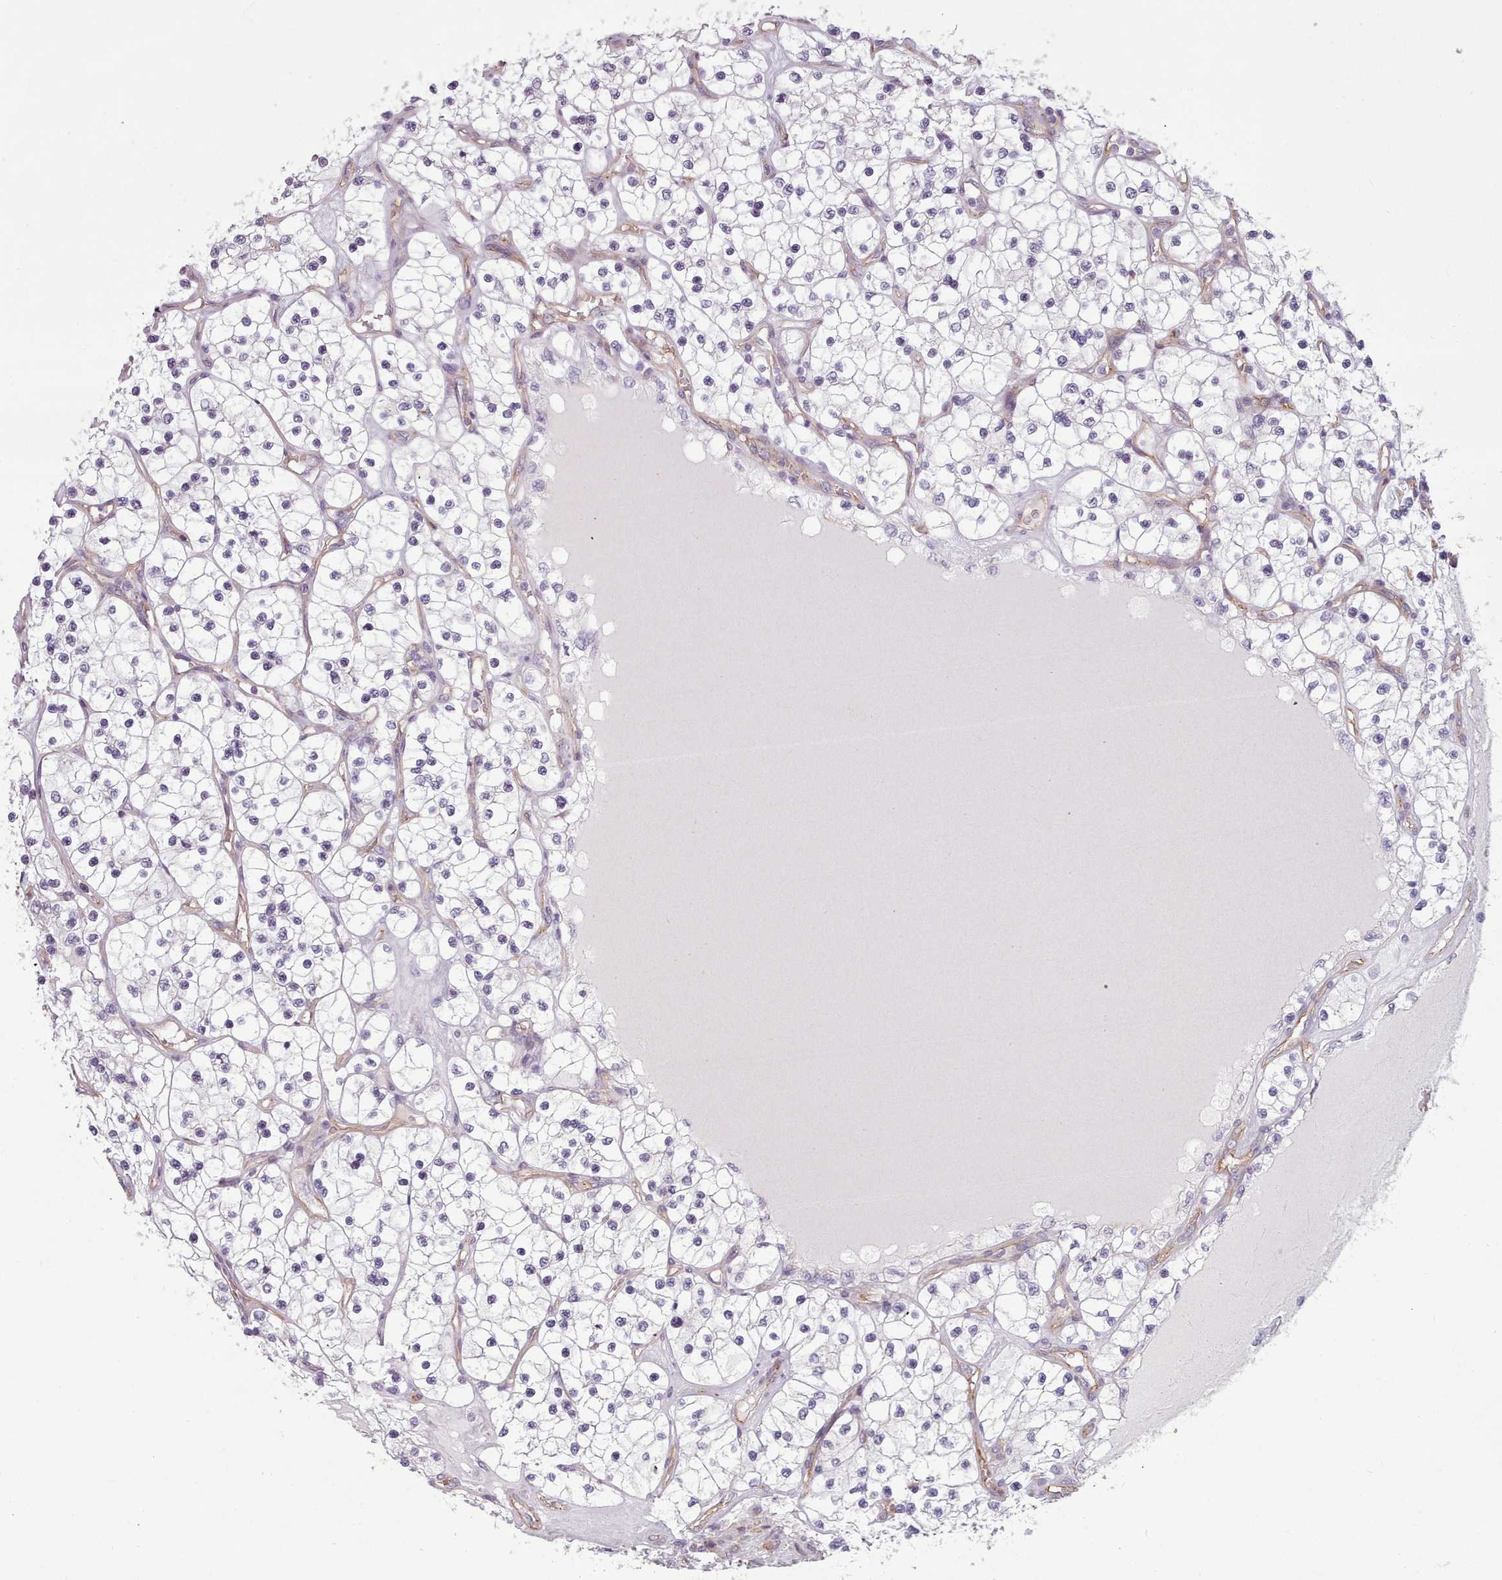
{"staining": {"intensity": "negative", "quantity": "none", "location": "none"}, "tissue": "renal cancer", "cell_type": "Tumor cells", "image_type": "cancer", "snomed": [{"axis": "morphology", "description": "Adenocarcinoma, NOS"}, {"axis": "topography", "description": "Kidney"}], "caption": "This is an immunohistochemistry (IHC) photomicrograph of renal adenocarcinoma. There is no expression in tumor cells.", "gene": "PLD4", "patient": {"sex": "female", "age": 69}}